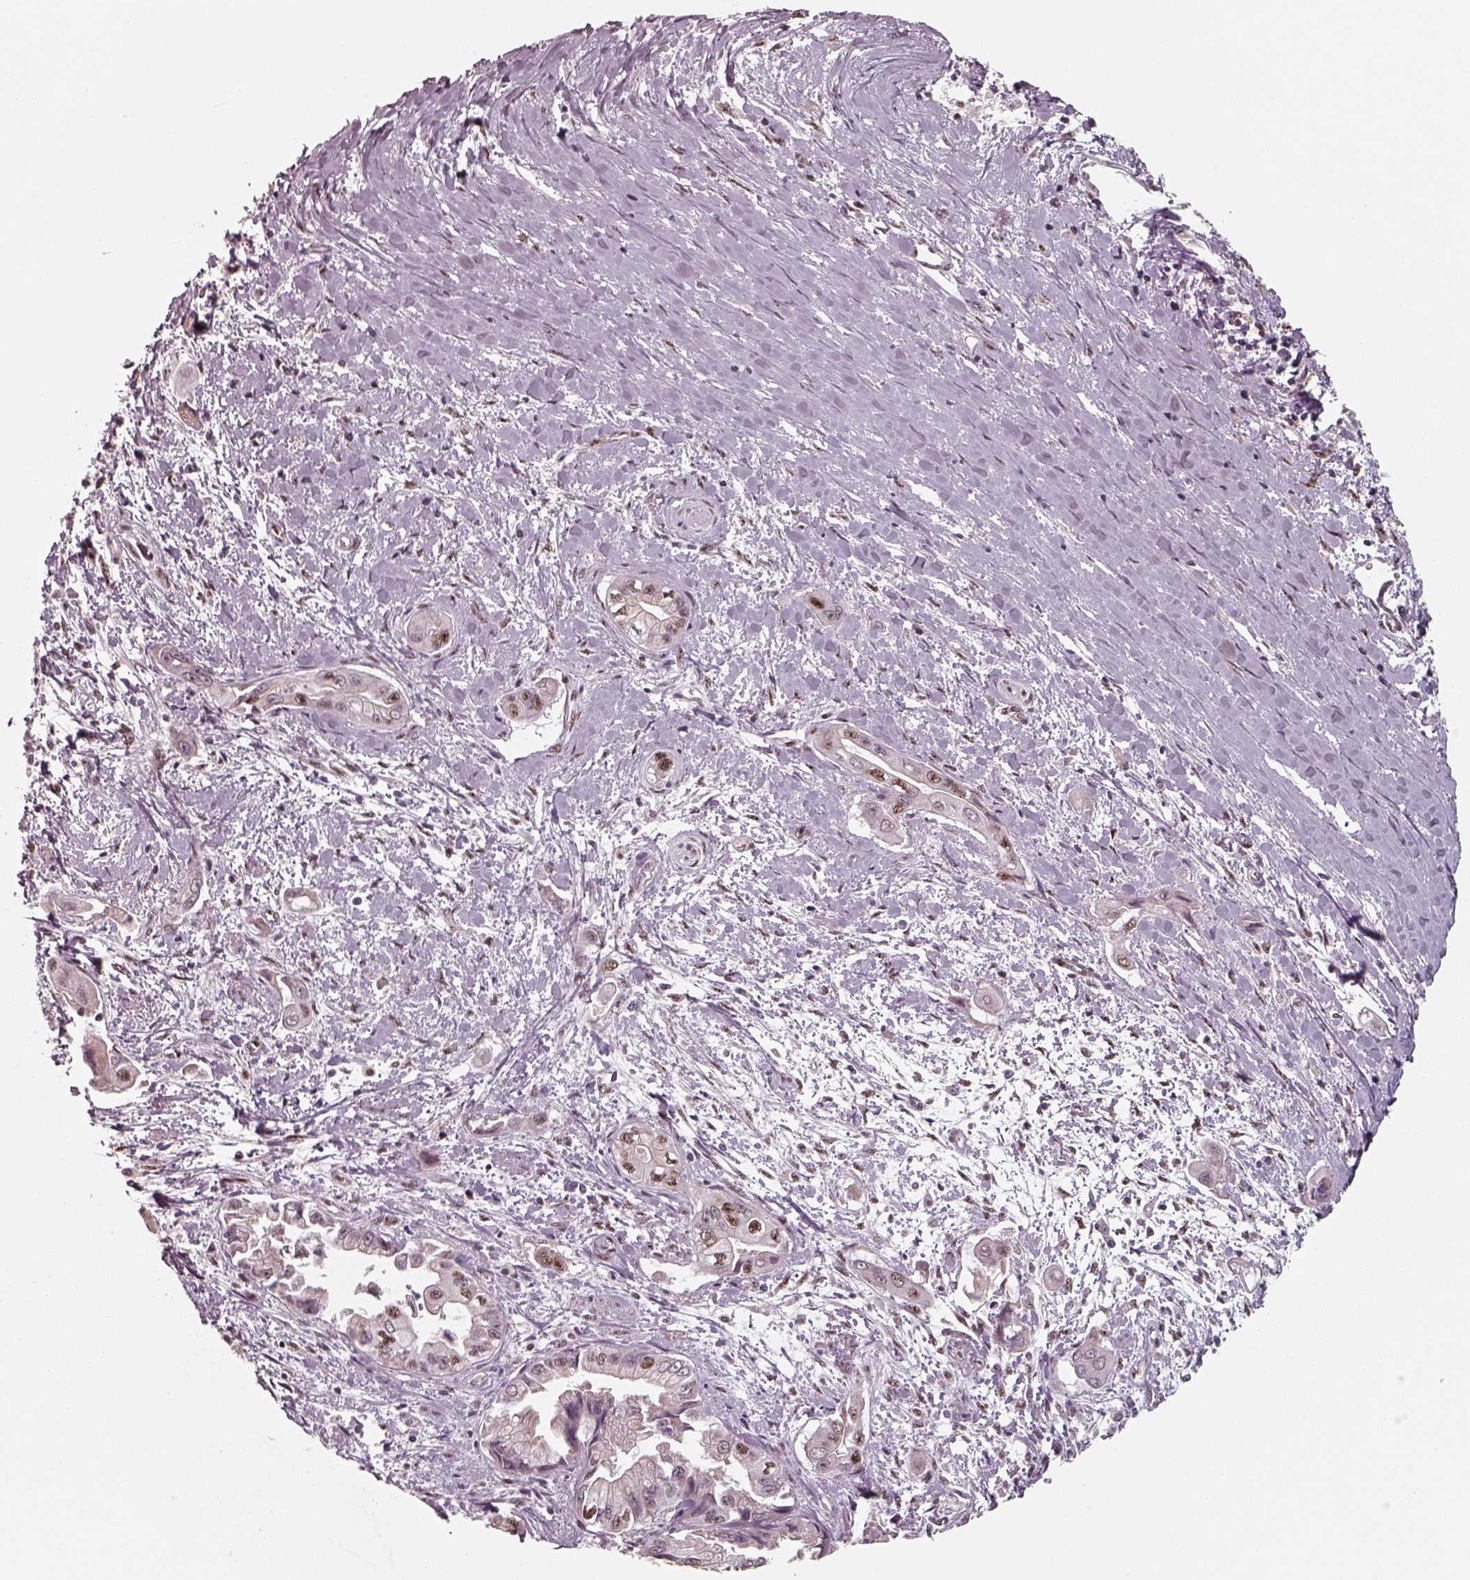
{"staining": {"intensity": "moderate", "quantity": "<25%", "location": "nuclear"}, "tissue": "pancreatic cancer", "cell_type": "Tumor cells", "image_type": "cancer", "snomed": [{"axis": "morphology", "description": "Adenocarcinoma, NOS"}, {"axis": "topography", "description": "Pancreas"}], "caption": "Immunohistochemistry image of pancreatic cancer (adenocarcinoma) stained for a protein (brown), which demonstrates low levels of moderate nuclear positivity in about <25% of tumor cells.", "gene": "ATXN7L3", "patient": {"sex": "male", "age": 60}}